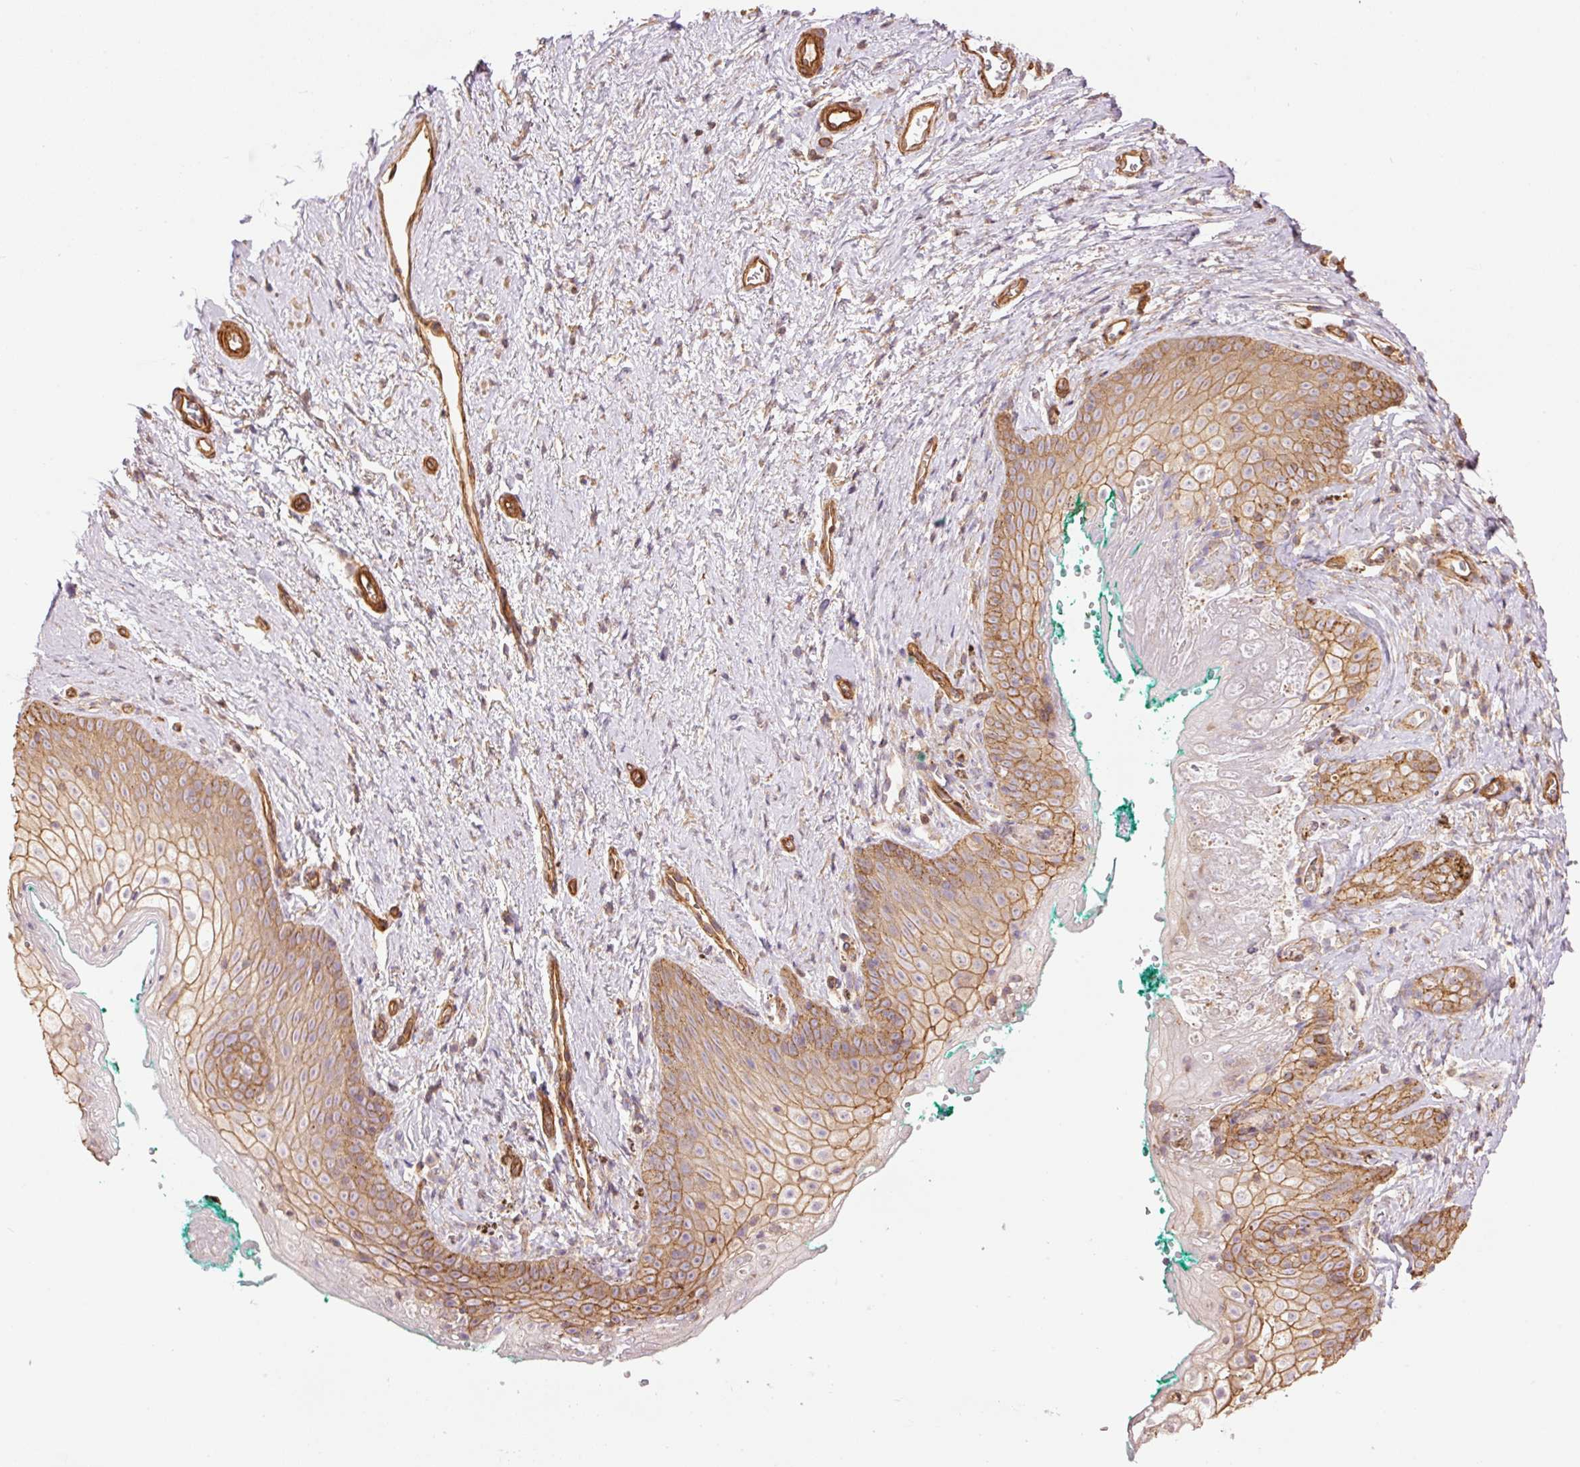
{"staining": {"intensity": "moderate", "quantity": ">75%", "location": "cytoplasmic/membranous"}, "tissue": "vagina", "cell_type": "Squamous epithelial cells", "image_type": "normal", "snomed": [{"axis": "morphology", "description": "Normal tissue, NOS"}, {"axis": "topography", "description": "Vulva"}, {"axis": "topography", "description": "Vagina"}, {"axis": "topography", "description": "Peripheral nerve tissue"}], "caption": "Protein staining displays moderate cytoplasmic/membranous expression in about >75% of squamous epithelial cells in benign vagina.", "gene": "PPP1R1B", "patient": {"sex": "female", "age": 66}}